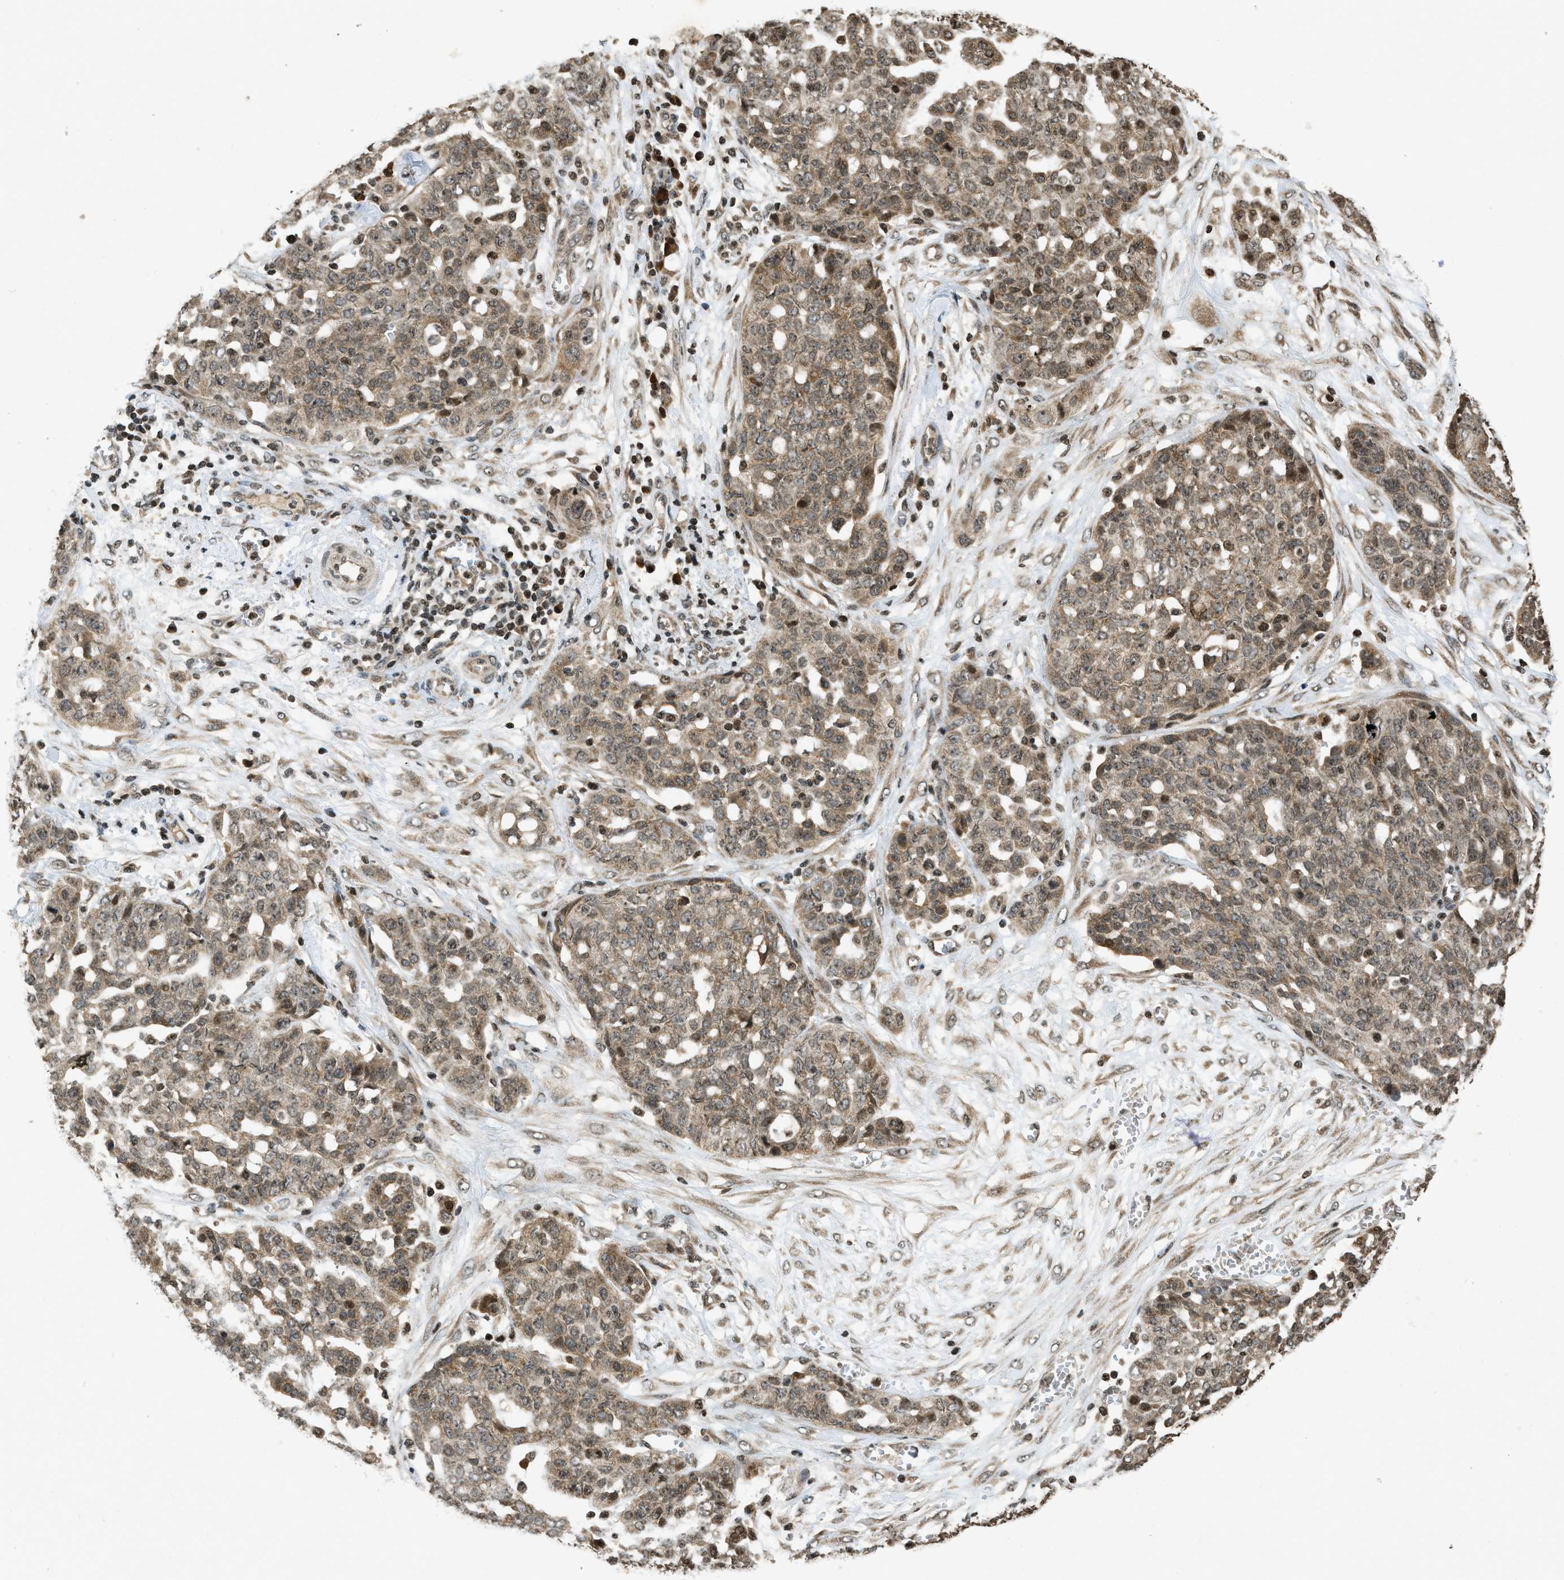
{"staining": {"intensity": "moderate", "quantity": ">75%", "location": "cytoplasmic/membranous,nuclear"}, "tissue": "ovarian cancer", "cell_type": "Tumor cells", "image_type": "cancer", "snomed": [{"axis": "morphology", "description": "Cystadenocarcinoma, serous, NOS"}, {"axis": "topography", "description": "Soft tissue"}, {"axis": "topography", "description": "Ovary"}], "caption": "A photomicrograph showing moderate cytoplasmic/membranous and nuclear positivity in approximately >75% of tumor cells in ovarian cancer, as visualized by brown immunohistochemical staining.", "gene": "SIAH1", "patient": {"sex": "female", "age": 57}}